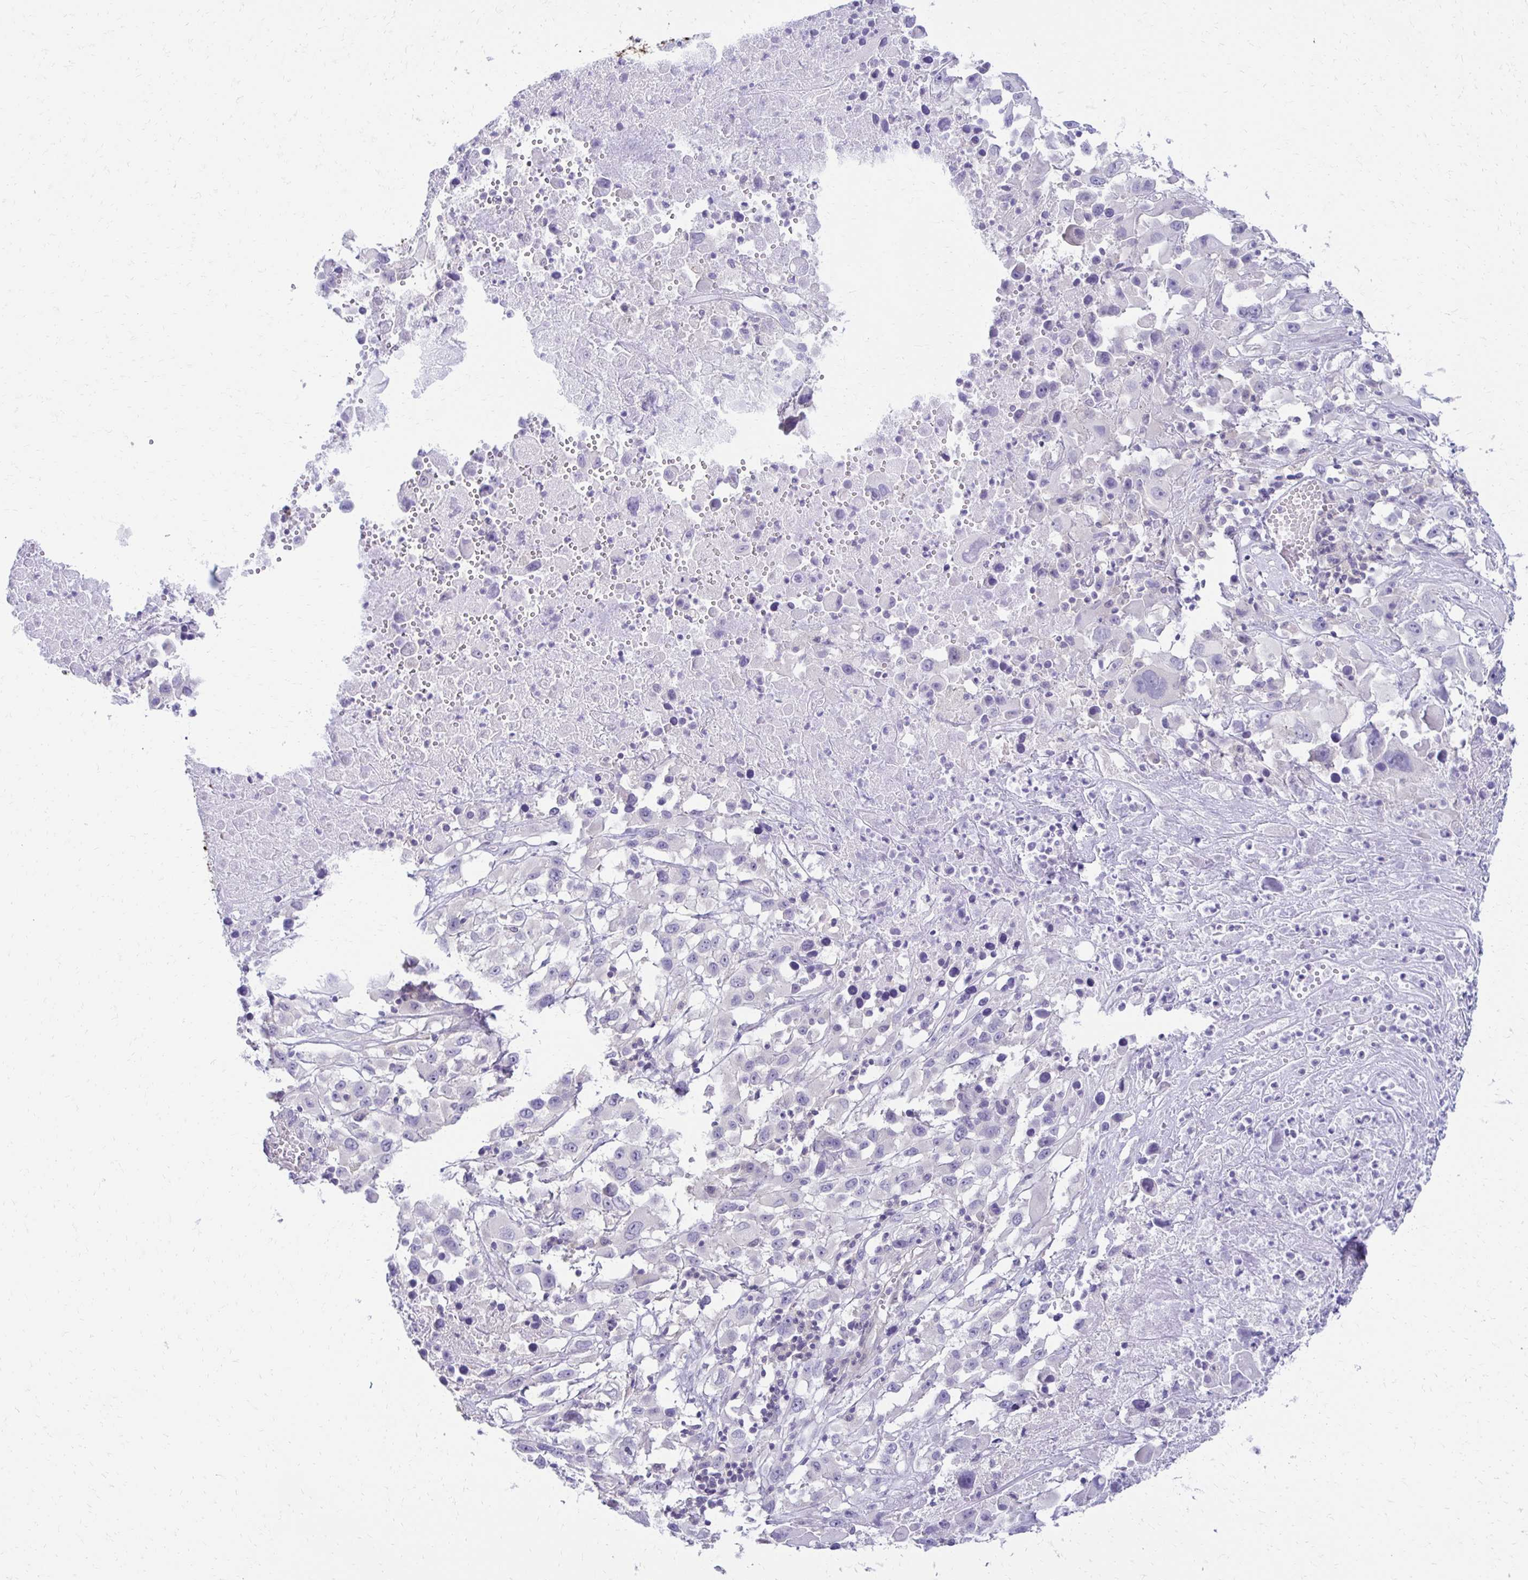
{"staining": {"intensity": "negative", "quantity": "none", "location": "none"}, "tissue": "melanoma", "cell_type": "Tumor cells", "image_type": "cancer", "snomed": [{"axis": "morphology", "description": "Malignant melanoma, Metastatic site"}, {"axis": "topography", "description": "Soft tissue"}], "caption": "A micrograph of melanoma stained for a protein reveals no brown staining in tumor cells.", "gene": "C1QTNF2", "patient": {"sex": "male", "age": 50}}